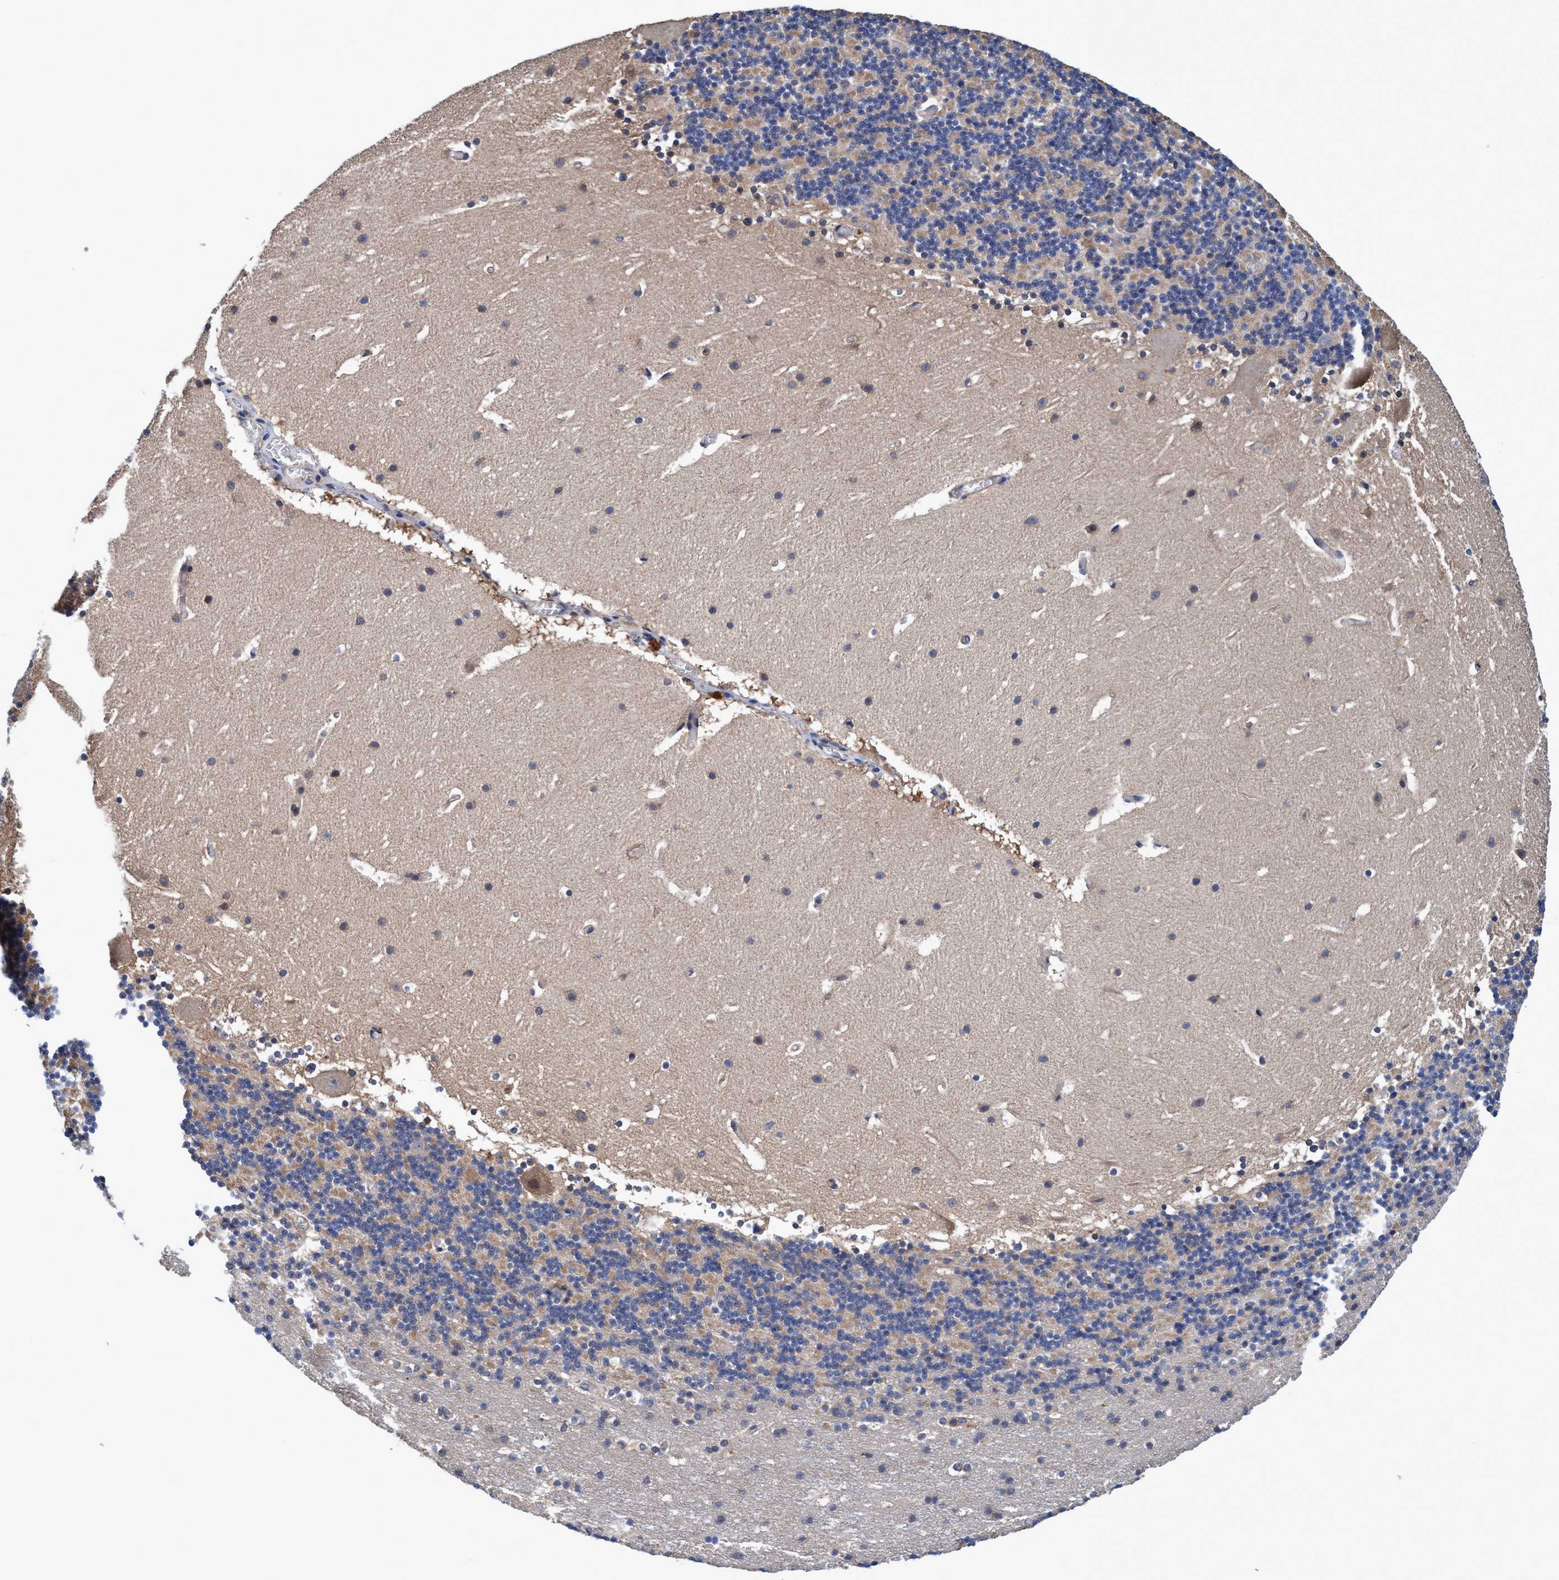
{"staining": {"intensity": "weak", "quantity": ">75%", "location": "cytoplasmic/membranous"}, "tissue": "cerebellum", "cell_type": "Cells in granular layer", "image_type": "normal", "snomed": [{"axis": "morphology", "description": "Normal tissue, NOS"}, {"axis": "topography", "description": "Cerebellum"}], "caption": "Weak cytoplasmic/membranous protein positivity is present in about >75% of cells in granular layer in cerebellum. (DAB IHC, brown staining for protein, blue staining for nuclei).", "gene": "CALCOCO2", "patient": {"sex": "male", "age": 45}}